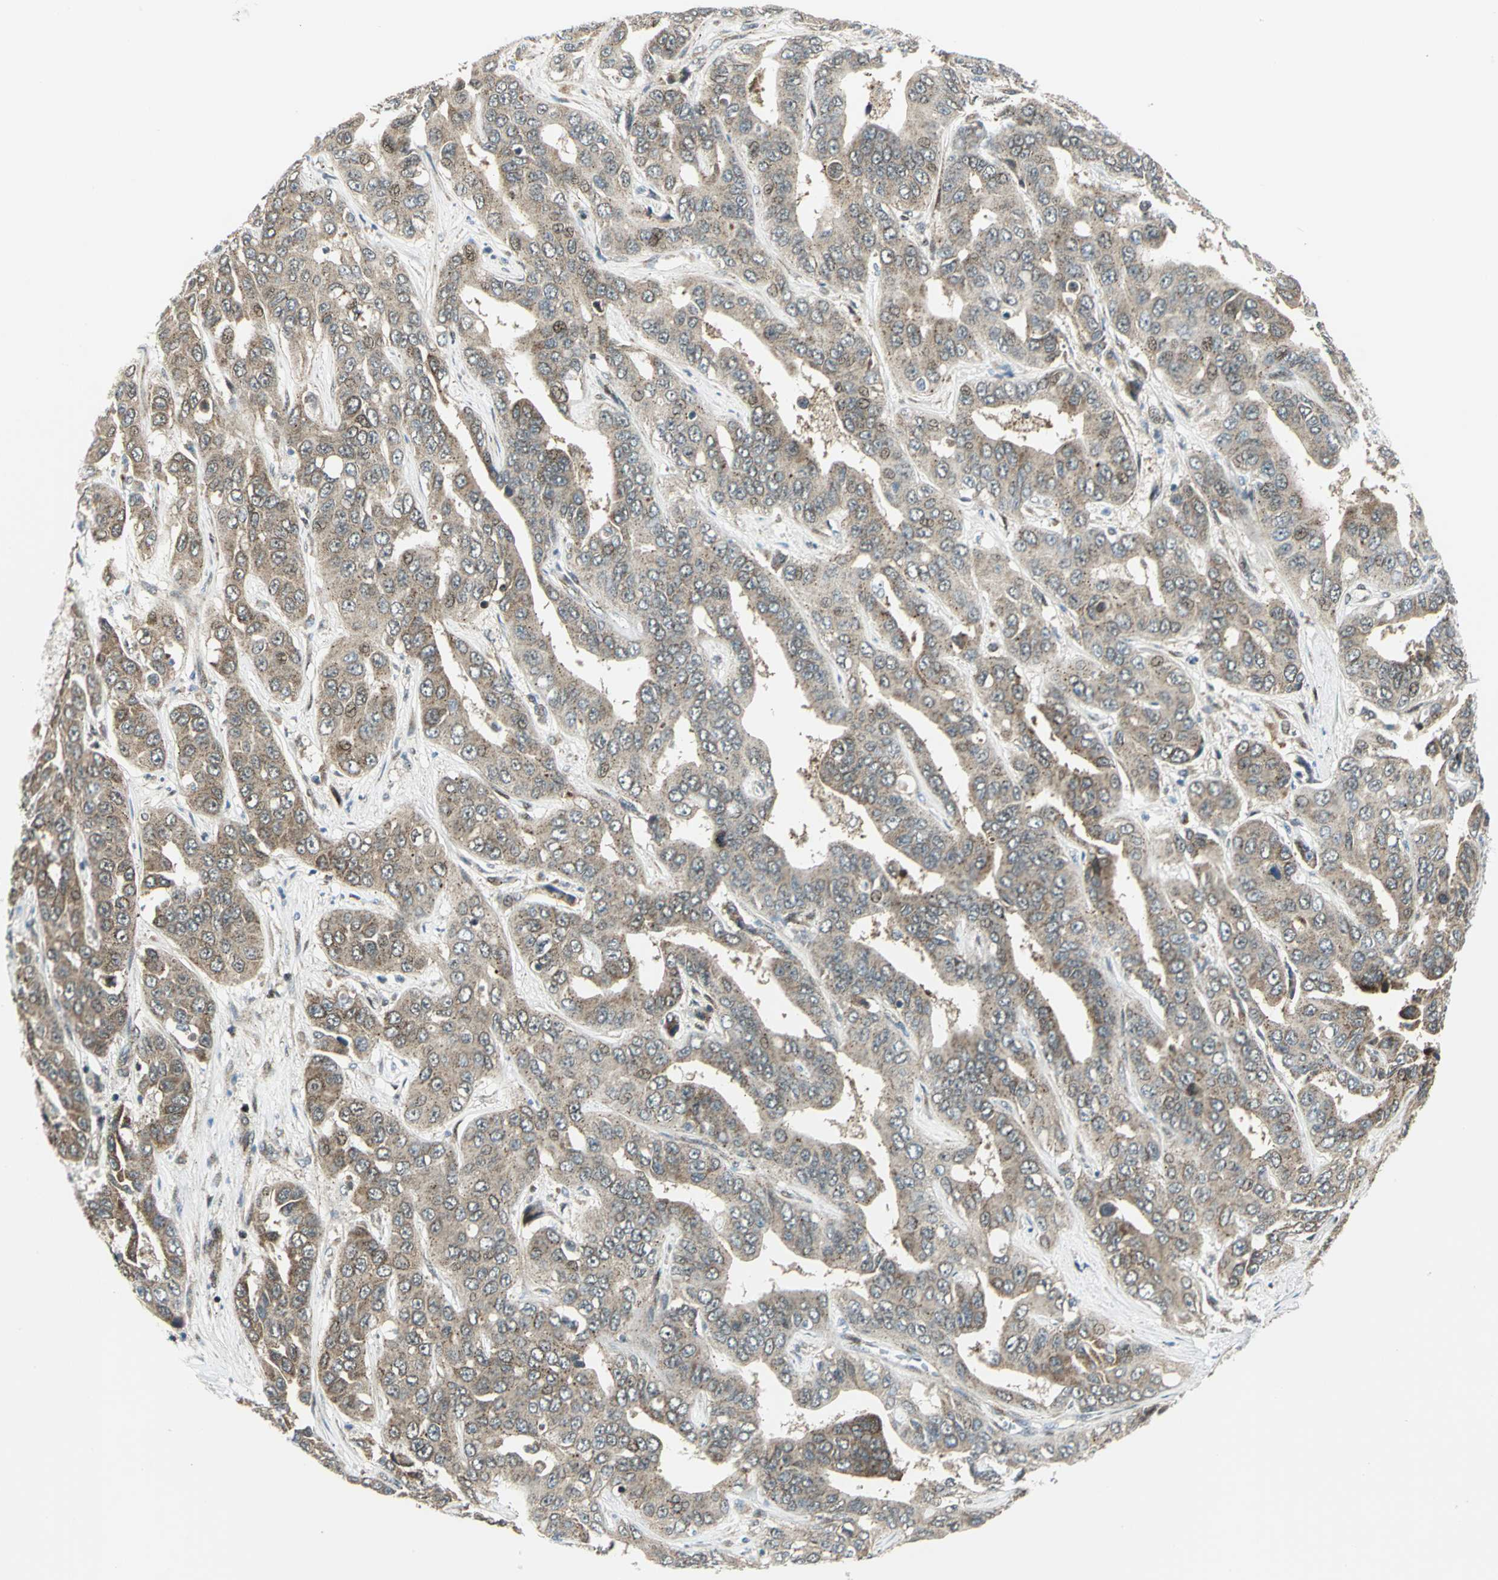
{"staining": {"intensity": "moderate", "quantity": ">75%", "location": "cytoplasmic/membranous"}, "tissue": "liver cancer", "cell_type": "Tumor cells", "image_type": "cancer", "snomed": [{"axis": "morphology", "description": "Cholangiocarcinoma"}, {"axis": "topography", "description": "Liver"}], "caption": "A brown stain shows moderate cytoplasmic/membranous staining of a protein in human liver cholangiocarcinoma tumor cells. Immunohistochemistry (ihc) stains the protein of interest in brown and the nuclei are stained blue.", "gene": "ATP6V1A", "patient": {"sex": "female", "age": 52}}